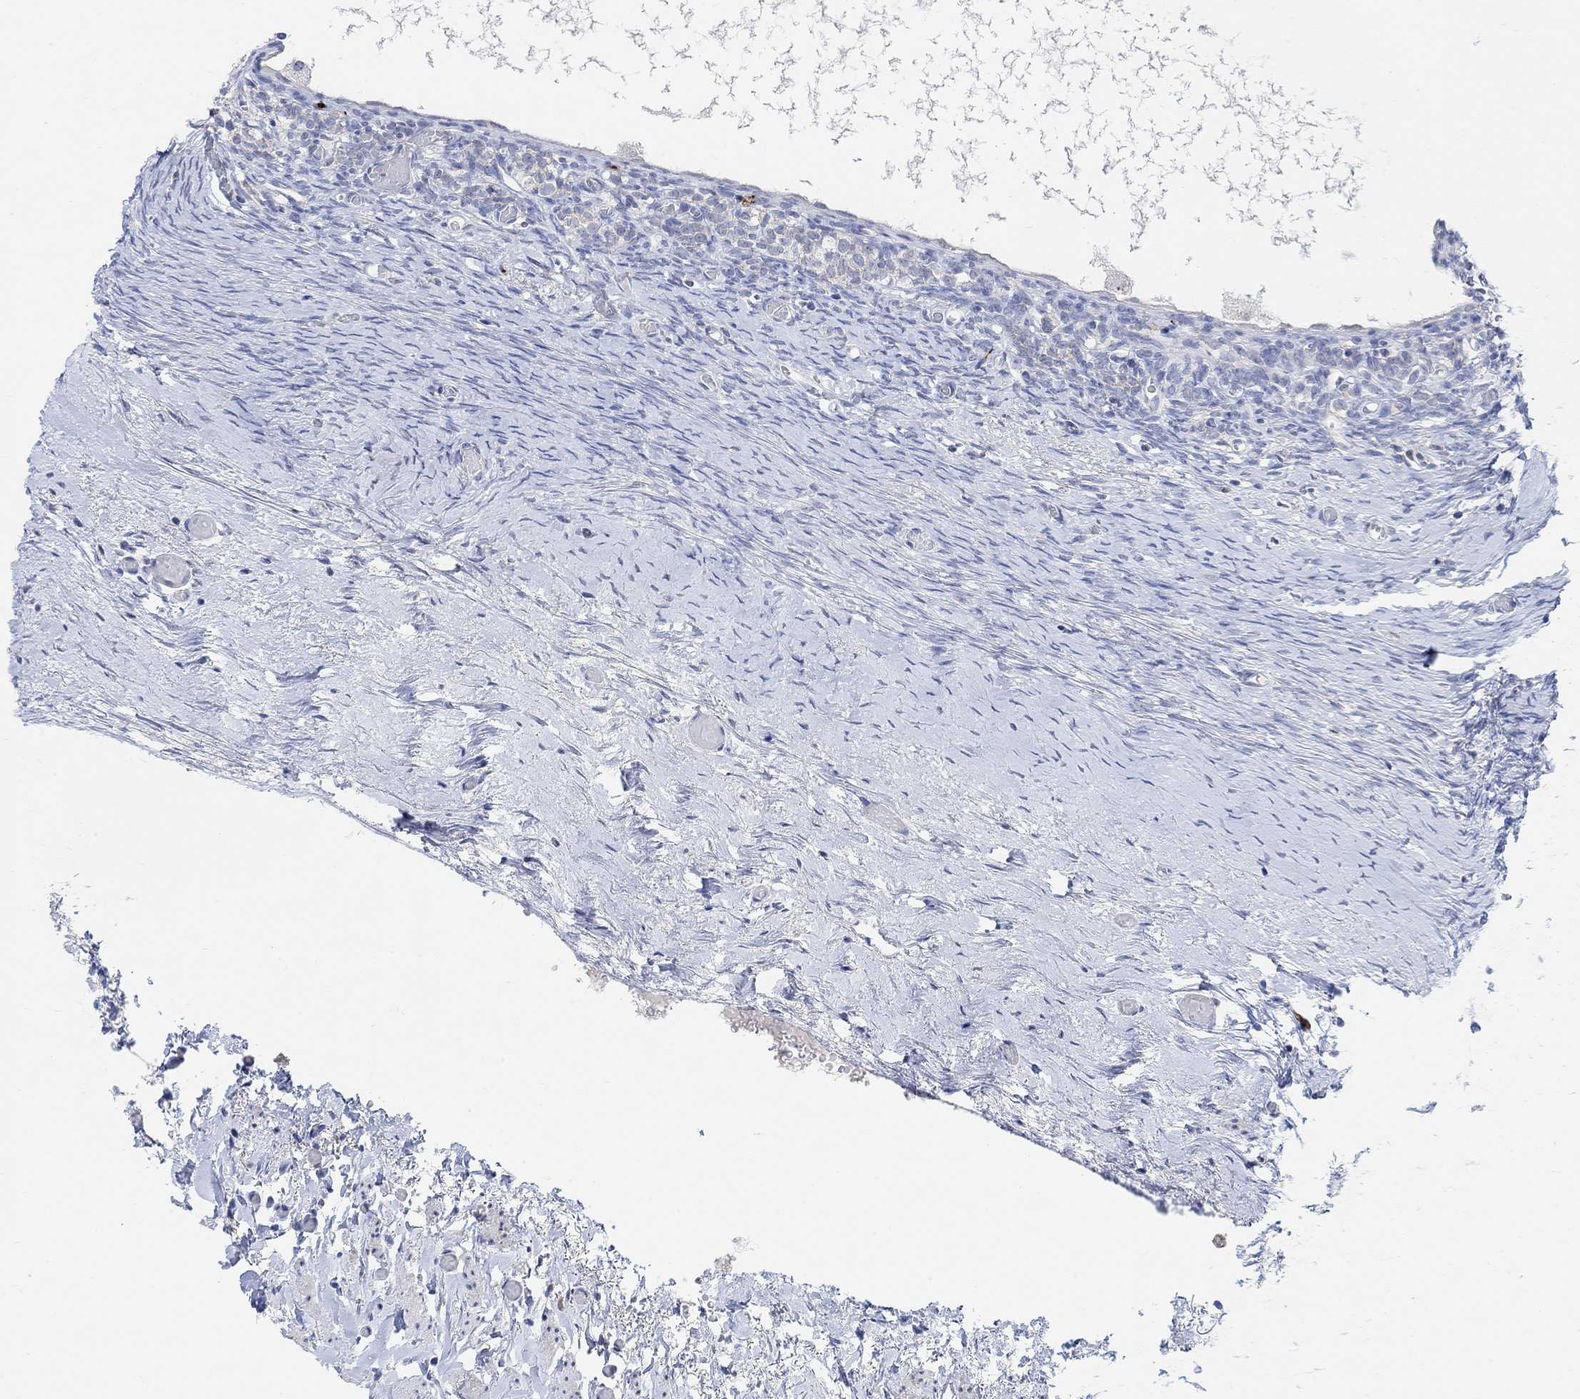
{"staining": {"intensity": "moderate", "quantity": "25%-75%", "location": "cytoplasmic/membranous"}, "tissue": "ovary", "cell_type": "Follicle cells", "image_type": "normal", "snomed": [{"axis": "morphology", "description": "Normal tissue, NOS"}, {"axis": "topography", "description": "Ovary"}], "caption": "The immunohistochemical stain shows moderate cytoplasmic/membranous staining in follicle cells of normal ovary.", "gene": "RIMS1", "patient": {"sex": "female", "age": 39}}